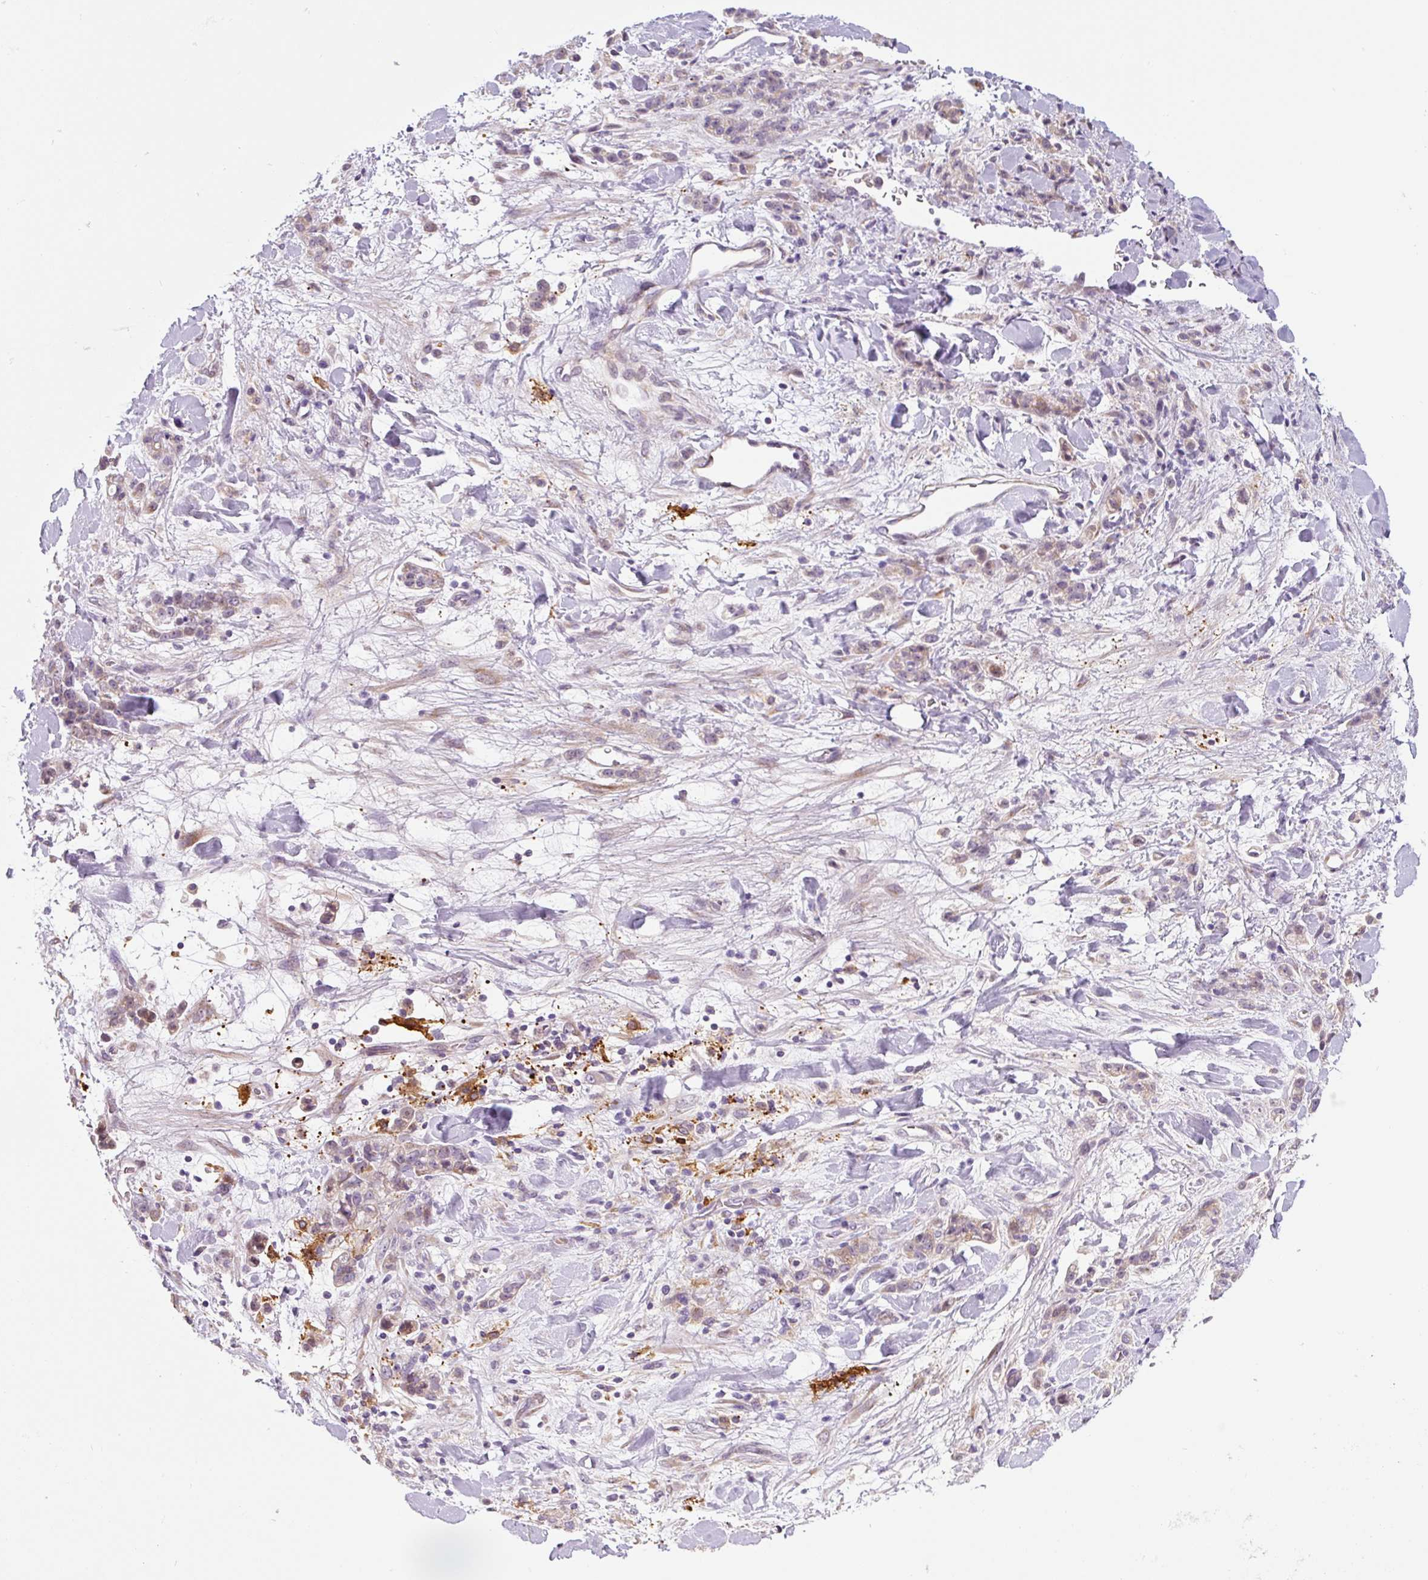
{"staining": {"intensity": "weak", "quantity": "<25%", "location": "cytoplasmic/membranous"}, "tissue": "stomach cancer", "cell_type": "Tumor cells", "image_type": "cancer", "snomed": [{"axis": "morphology", "description": "Normal tissue, NOS"}, {"axis": "morphology", "description": "Adenocarcinoma, NOS"}, {"axis": "topography", "description": "Stomach"}], "caption": "Immunohistochemistry (IHC) of human stomach cancer demonstrates no staining in tumor cells.", "gene": "FUT10", "patient": {"sex": "male", "age": 82}}